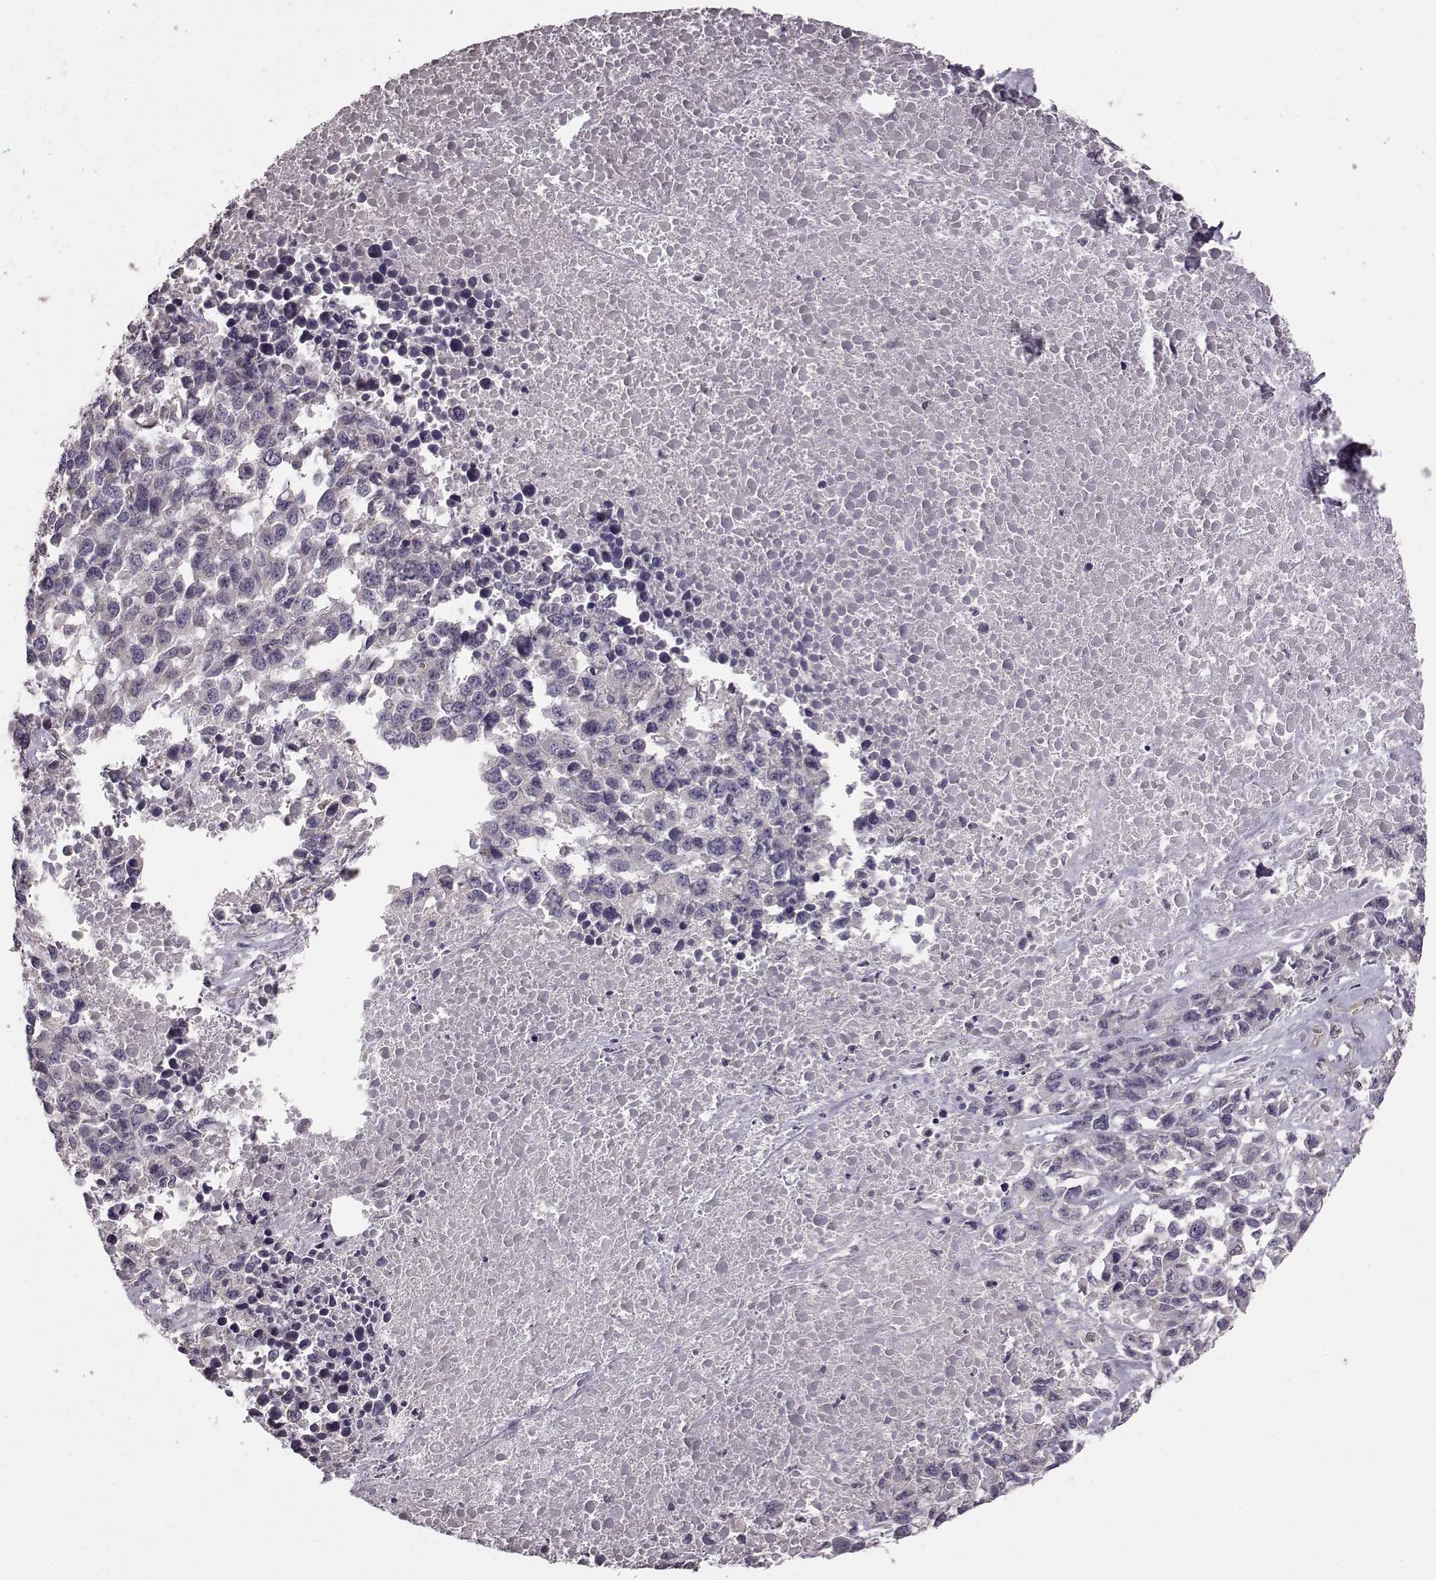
{"staining": {"intensity": "negative", "quantity": "none", "location": "none"}, "tissue": "melanoma", "cell_type": "Tumor cells", "image_type": "cancer", "snomed": [{"axis": "morphology", "description": "Malignant melanoma, Metastatic site"}, {"axis": "topography", "description": "Skin"}], "caption": "Immunohistochemistry (IHC) of human malignant melanoma (metastatic site) displays no expression in tumor cells.", "gene": "CDC42SE1", "patient": {"sex": "male", "age": 84}}